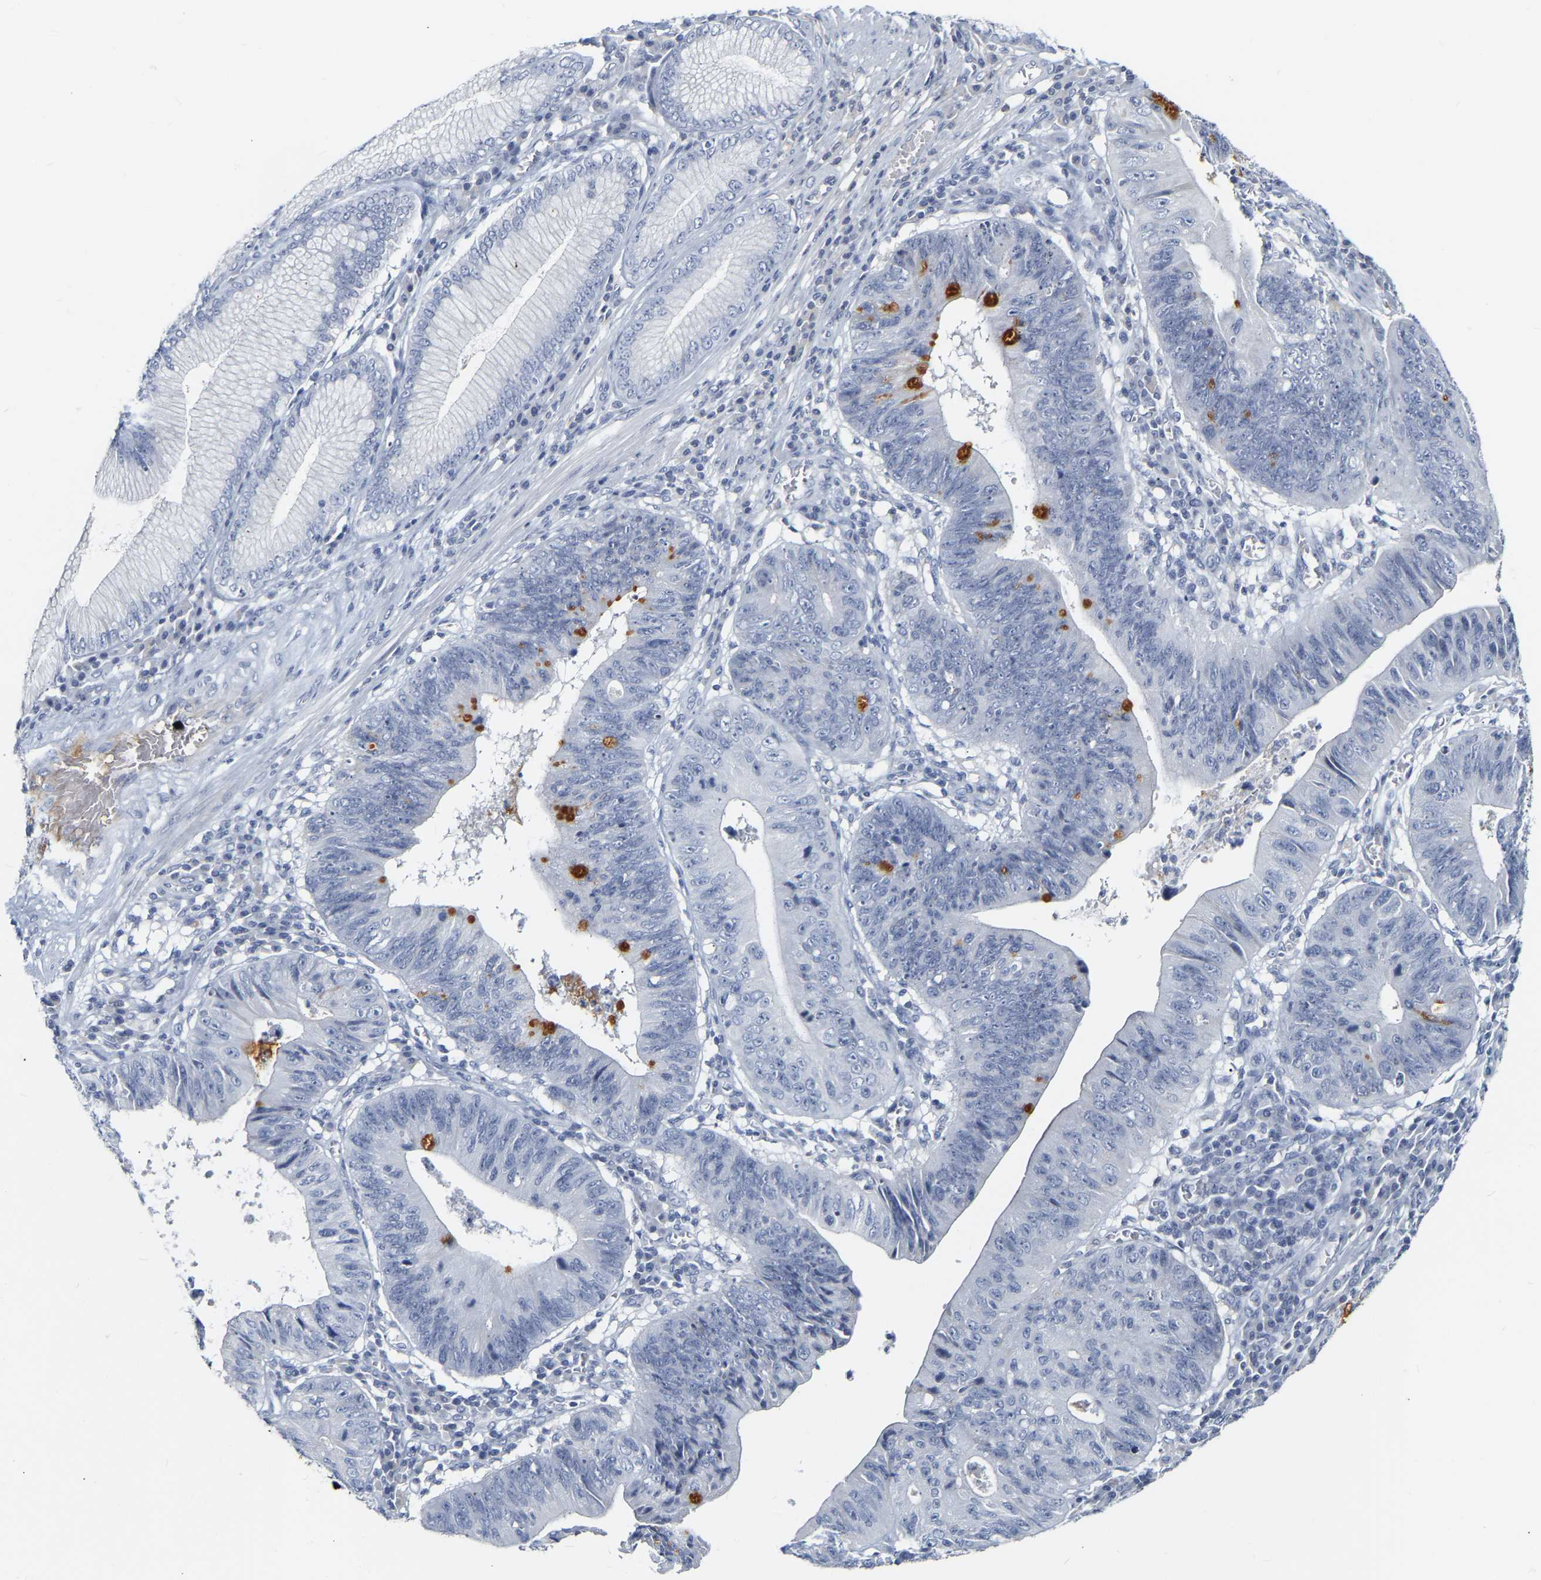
{"staining": {"intensity": "strong", "quantity": "<25%", "location": "cytoplasmic/membranous"}, "tissue": "stomach cancer", "cell_type": "Tumor cells", "image_type": "cancer", "snomed": [{"axis": "morphology", "description": "Adenocarcinoma, NOS"}, {"axis": "topography", "description": "Stomach"}], "caption": "A high-resolution photomicrograph shows immunohistochemistry (IHC) staining of stomach cancer, which exhibits strong cytoplasmic/membranous expression in approximately <25% of tumor cells.", "gene": "GNAS", "patient": {"sex": "male", "age": 59}}